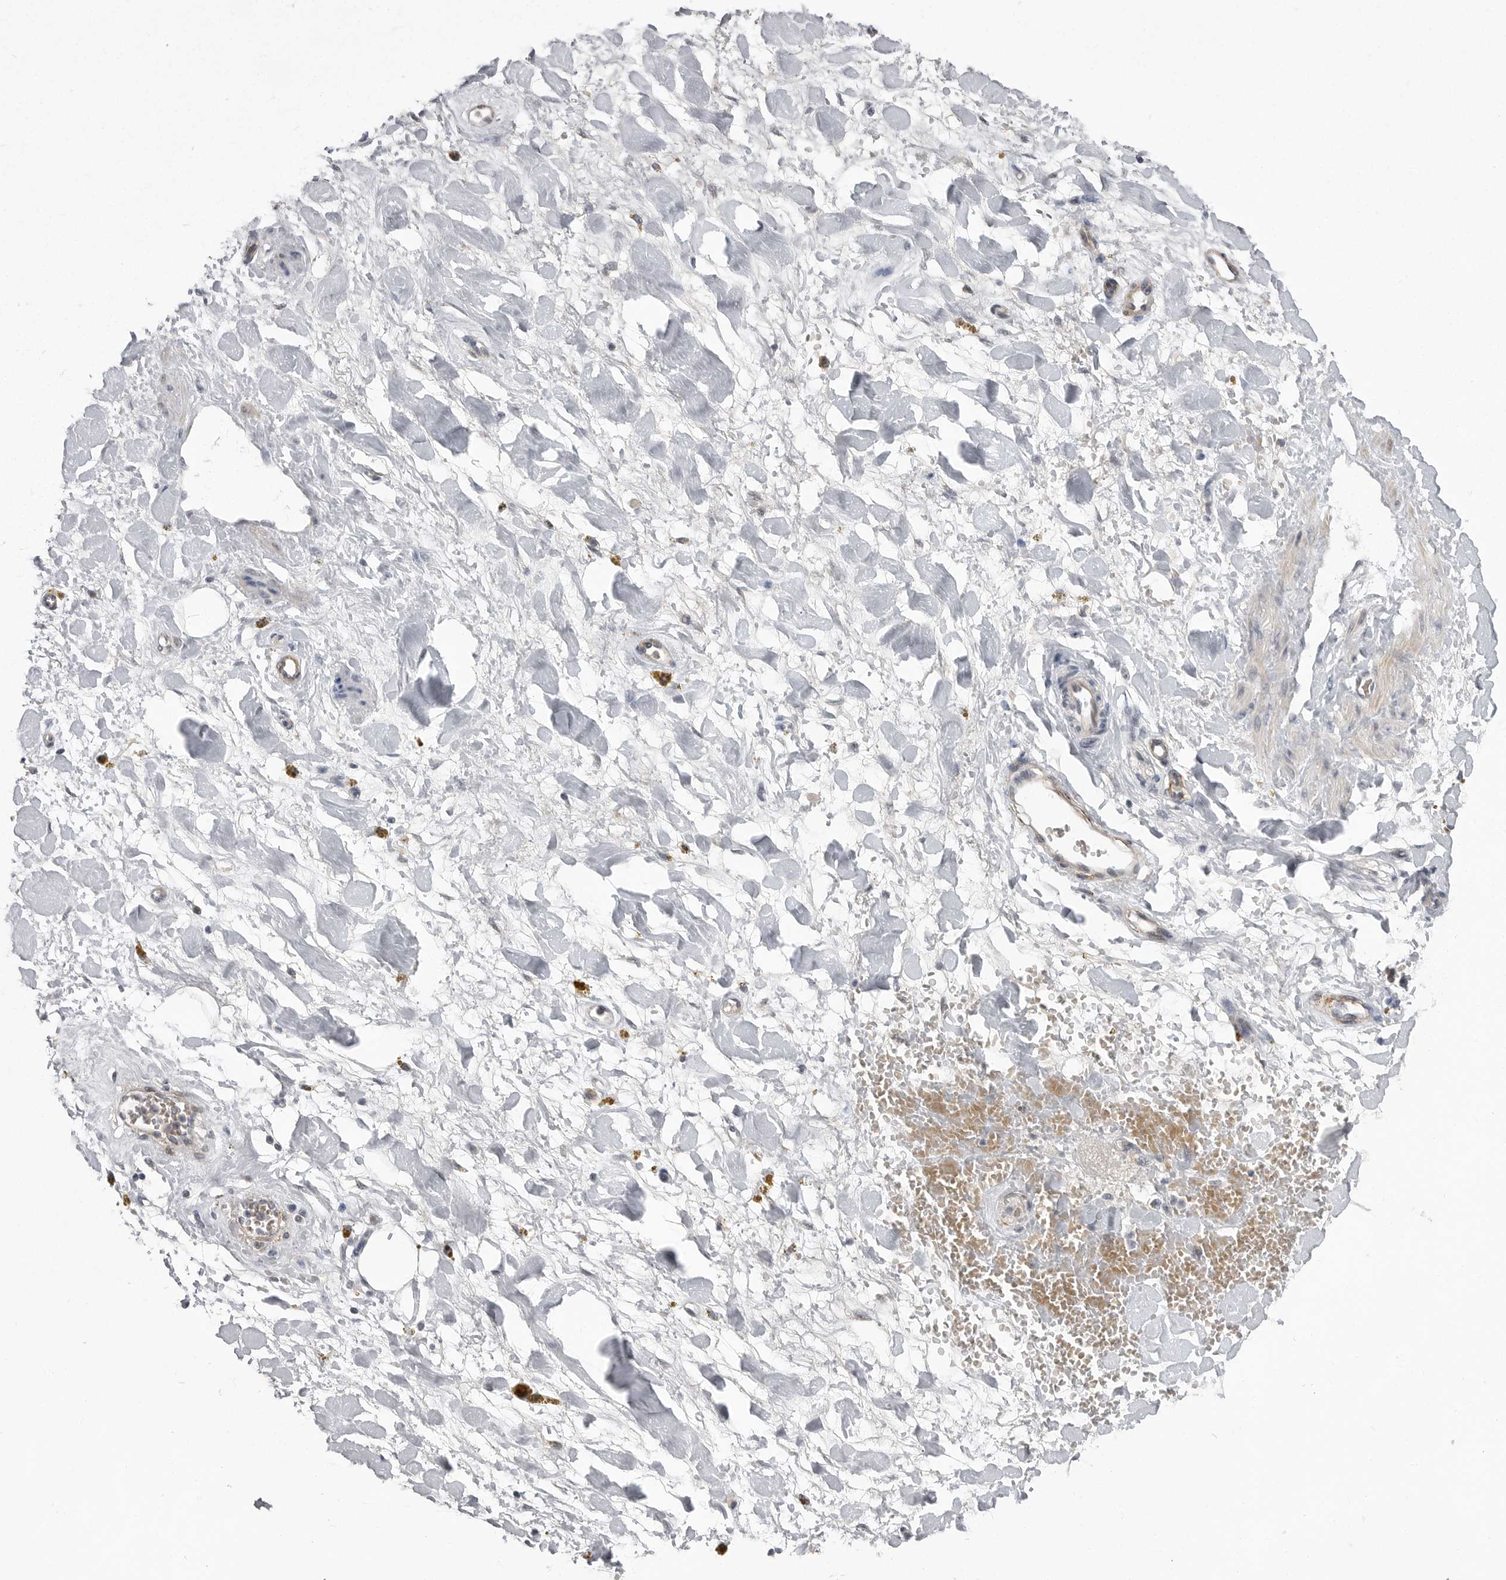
{"staining": {"intensity": "negative", "quantity": "none", "location": "none"}, "tissue": "adipose tissue", "cell_type": "Adipocytes", "image_type": "normal", "snomed": [{"axis": "morphology", "description": "Normal tissue, NOS"}, {"axis": "topography", "description": "Kidney"}, {"axis": "topography", "description": "Peripheral nerve tissue"}], "caption": "Immunohistochemical staining of normal adipose tissue reveals no significant staining in adipocytes. The staining is performed using DAB (3,3'-diaminobenzidine) brown chromogen with nuclei counter-stained in using hematoxylin.", "gene": "PLEKHF1", "patient": {"sex": "male", "age": 7}}